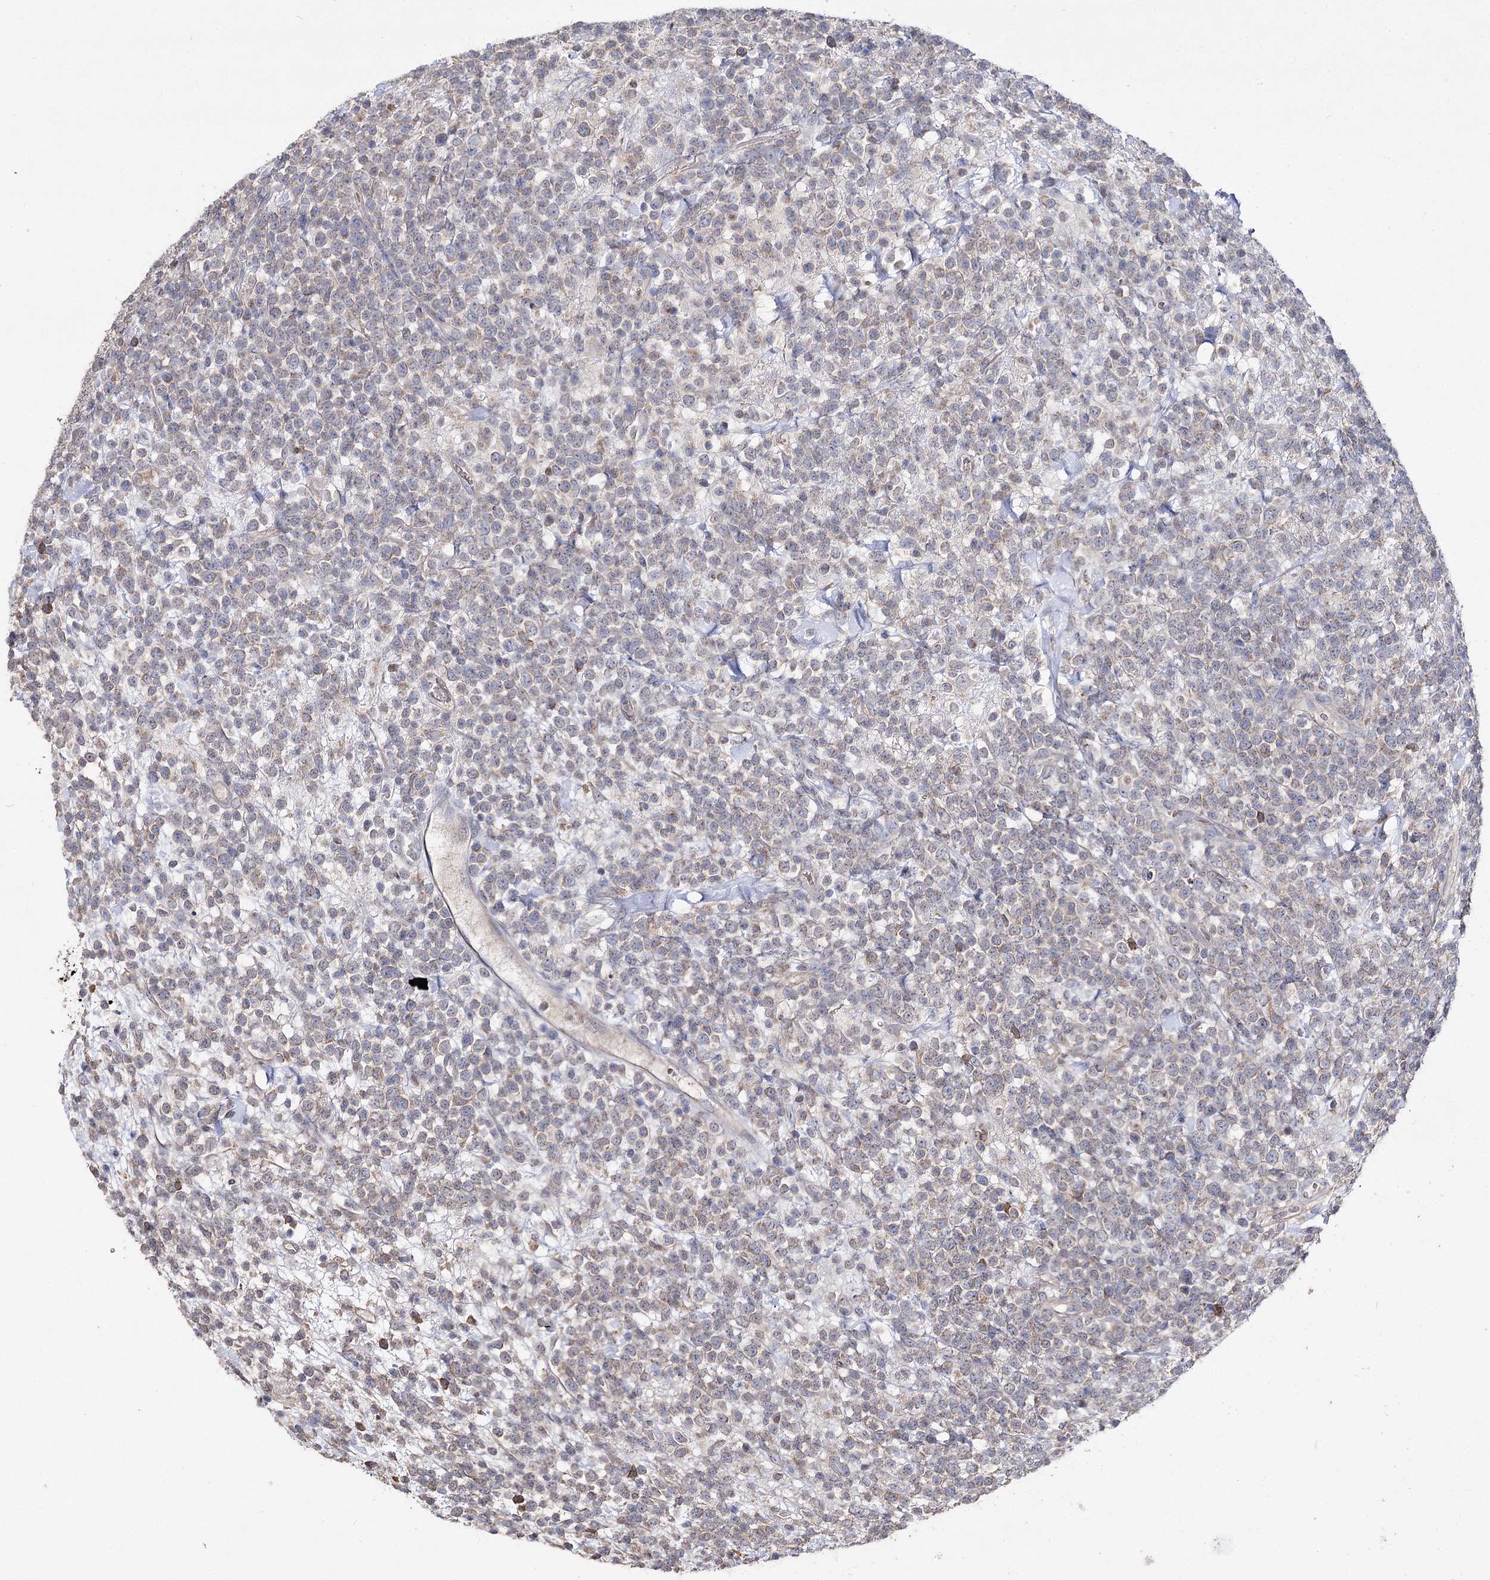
{"staining": {"intensity": "weak", "quantity": "25%-75%", "location": "cytoplasmic/membranous"}, "tissue": "lymphoma", "cell_type": "Tumor cells", "image_type": "cancer", "snomed": [{"axis": "morphology", "description": "Malignant lymphoma, non-Hodgkin's type, High grade"}, {"axis": "topography", "description": "Colon"}], "caption": "Human malignant lymphoma, non-Hodgkin's type (high-grade) stained for a protein (brown) exhibits weak cytoplasmic/membranous positive expression in approximately 25%-75% of tumor cells.", "gene": "AURKC", "patient": {"sex": "female", "age": 53}}